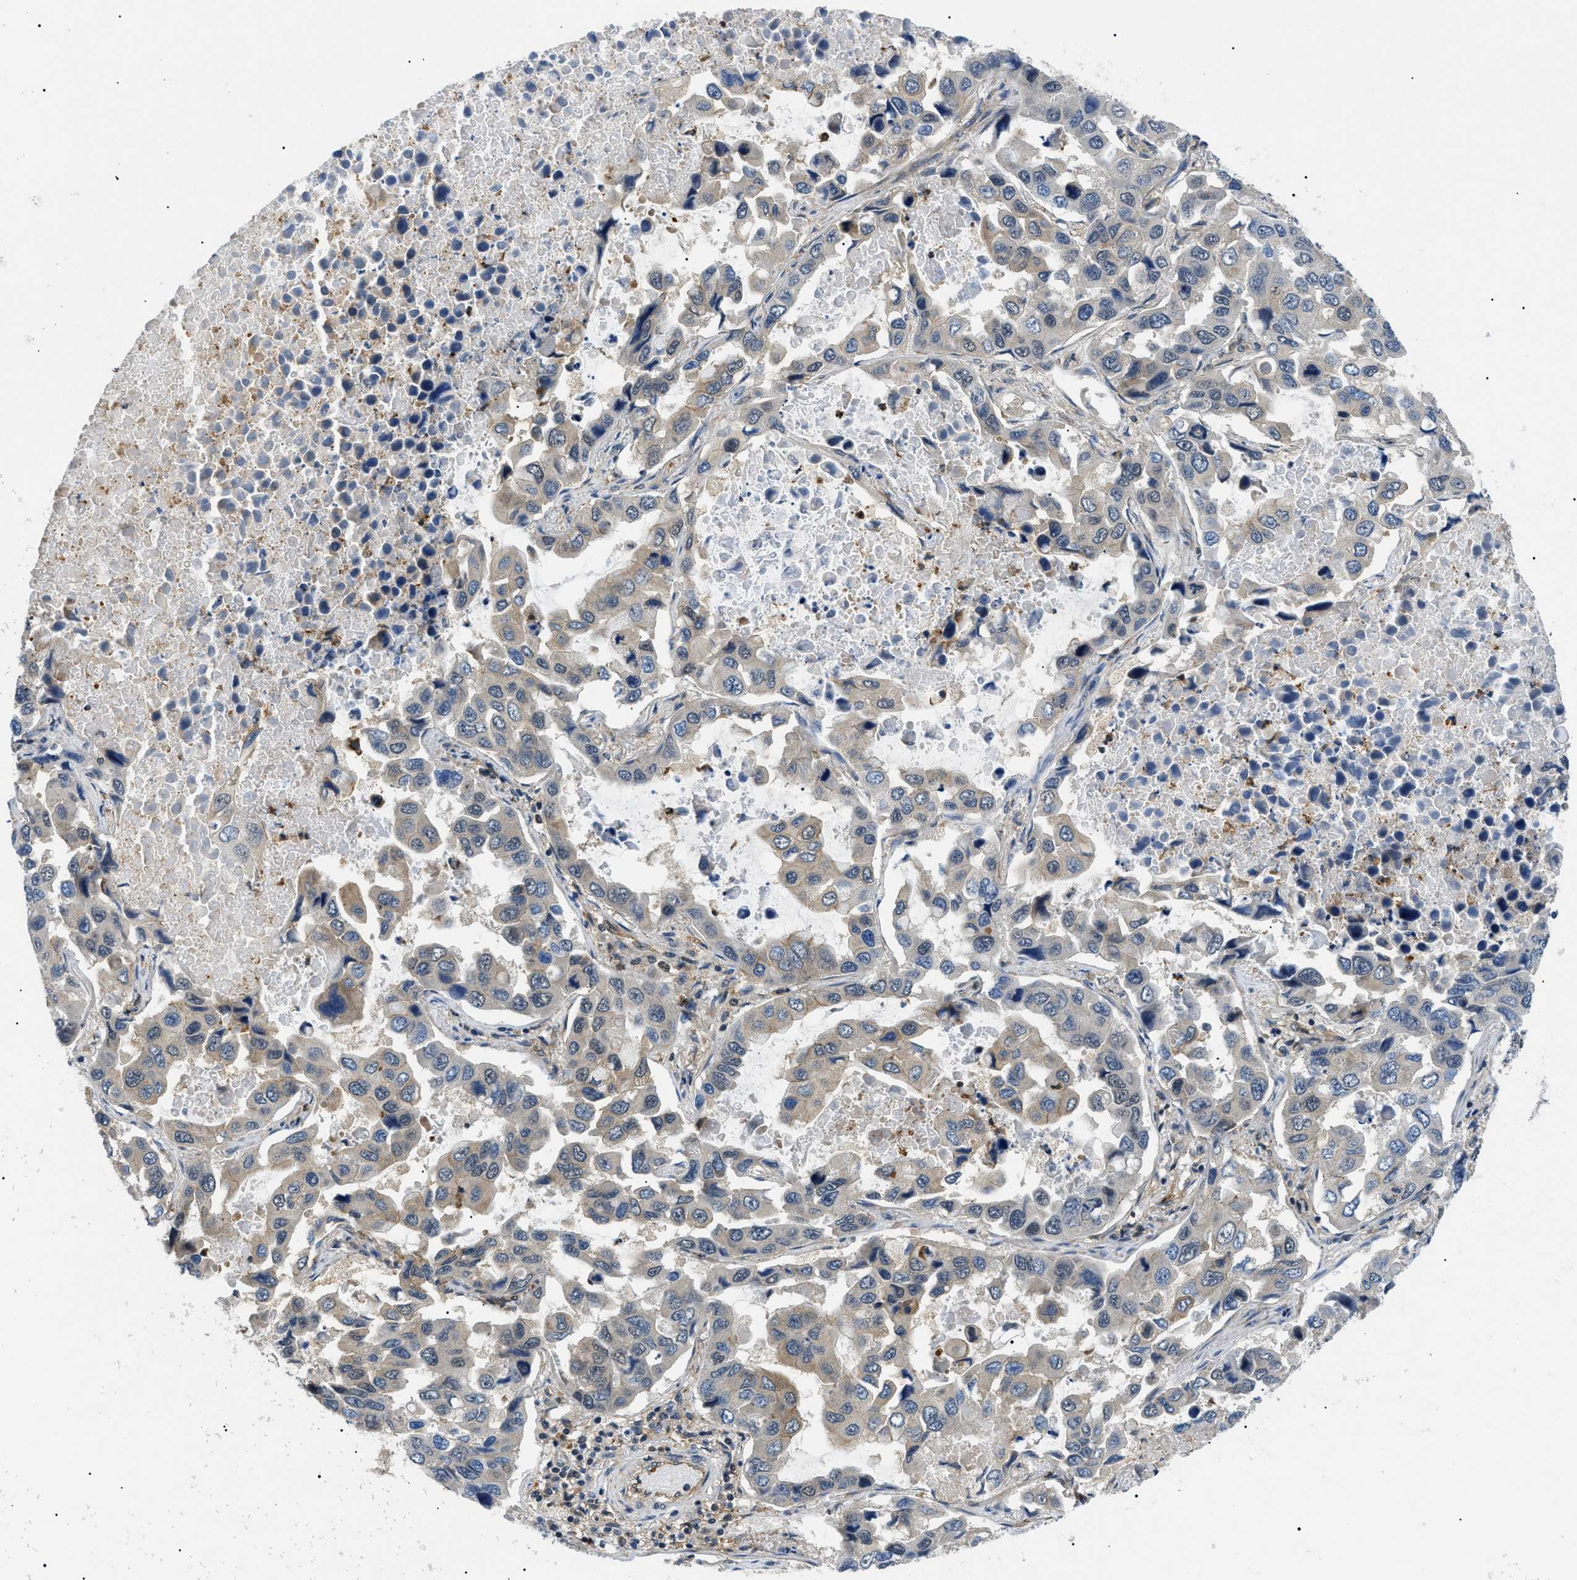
{"staining": {"intensity": "moderate", "quantity": ">75%", "location": "cytoplasmic/membranous,nuclear"}, "tissue": "lung cancer", "cell_type": "Tumor cells", "image_type": "cancer", "snomed": [{"axis": "morphology", "description": "Adenocarcinoma, NOS"}, {"axis": "topography", "description": "Lung"}], "caption": "High-magnification brightfield microscopy of adenocarcinoma (lung) stained with DAB (brown) and counterstained with hematoxylin (blue). tumor cells exhibit moderate cytoplasmic/membranous and nuclear staining is appreciated in approximately>75% of cells.", "gene": "RBM15", "patient": {"sex": "male", "age": 64}}